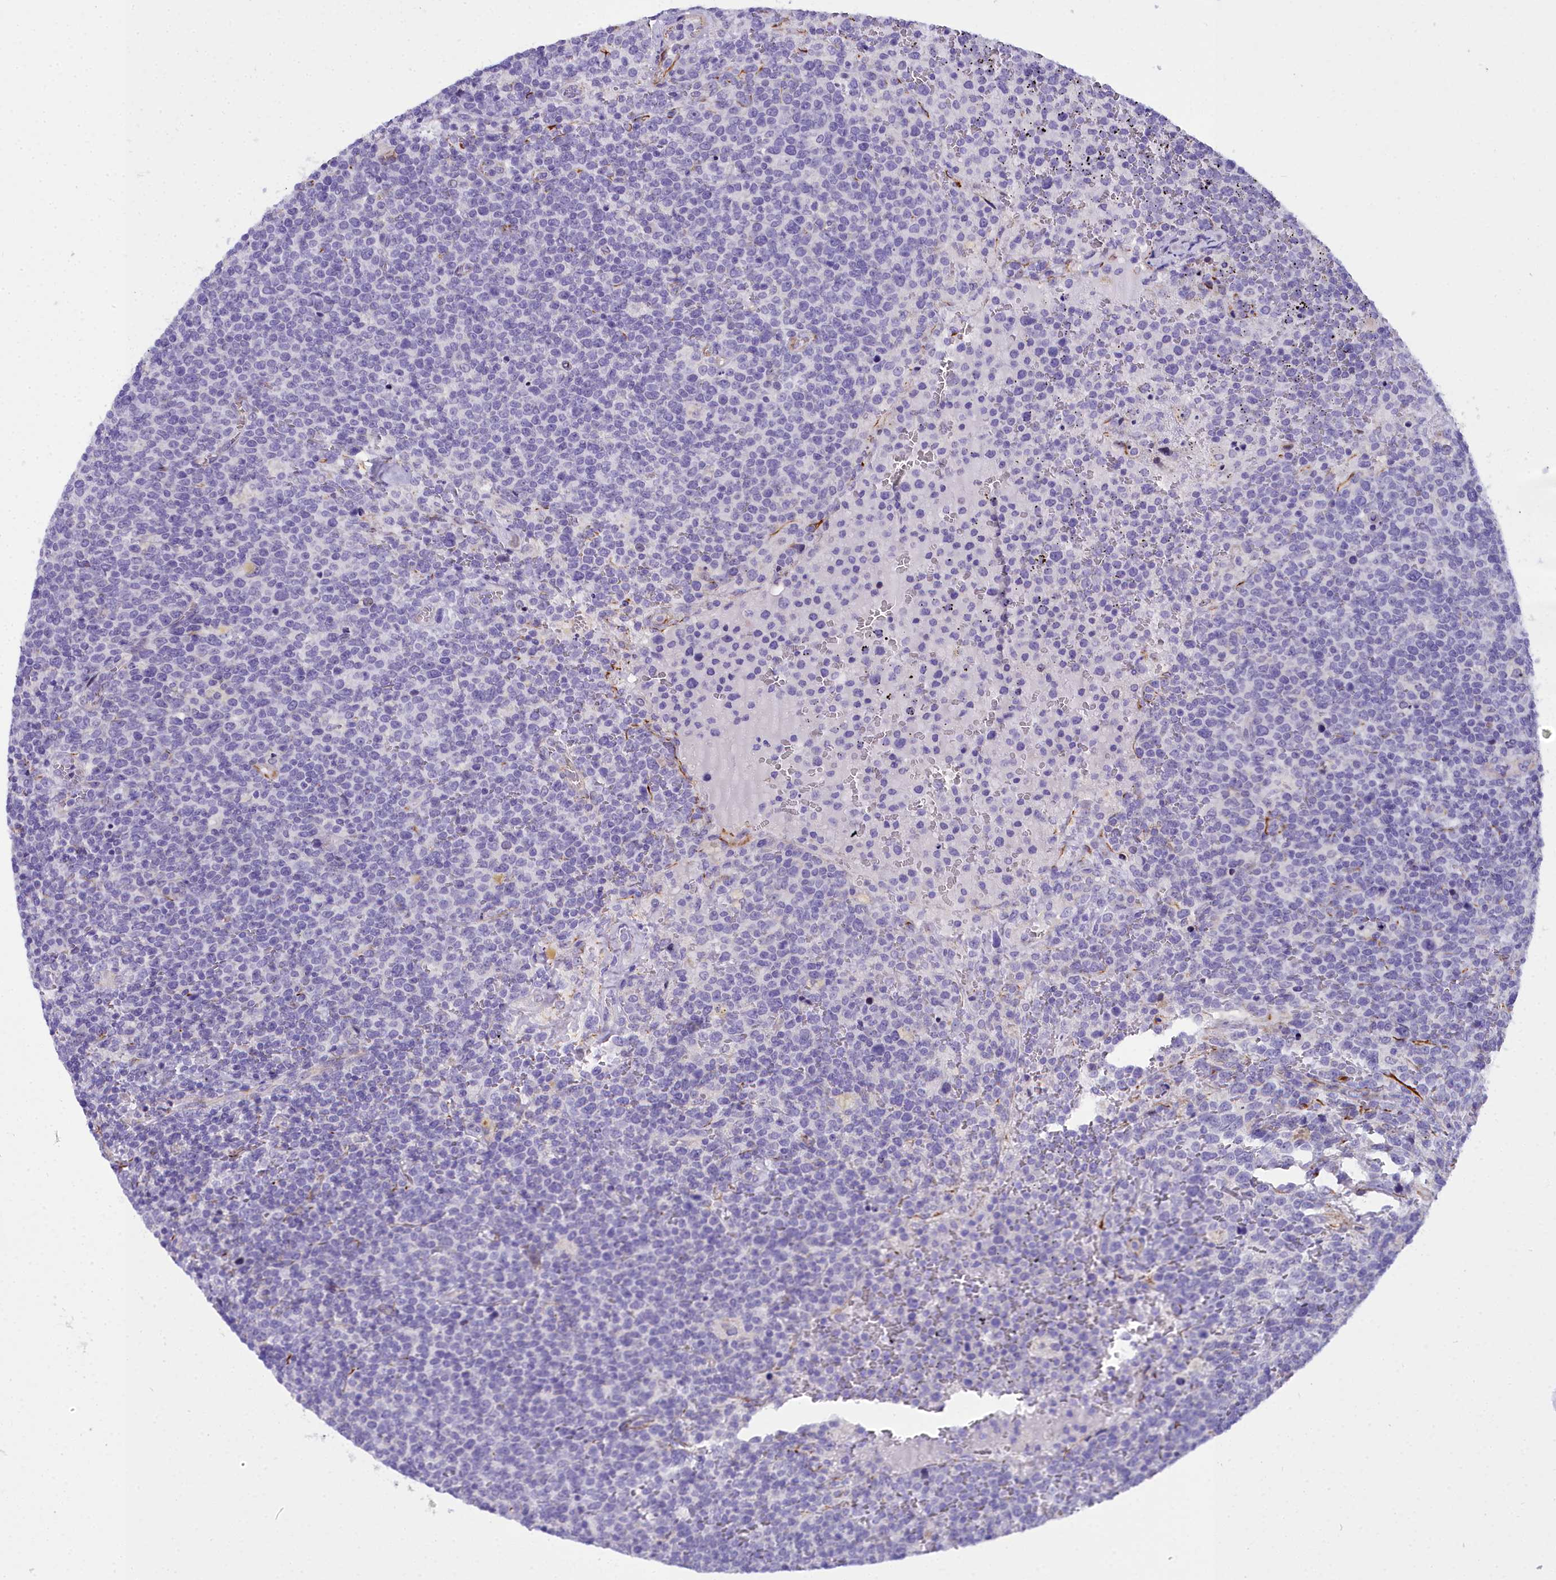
{"staining": {"intensity": "negative", "quantity": "none", "location": "none"}, "tissue": "lymphoma", "cell_type": "Tumor cells", "image_type": "cancer", "snomed": [{"axis": "morphology", "description": "Malignant lymphoma, non-Hodgkin's type, High grade"}, {"axis": "topography", "description": "Lymph node"}], "caption": "Protein analysis of lymphoma reveals no significant positivity in tumor cells.", "gene": "TIMM22", "patient": {"sex": "male", "age": 61}}